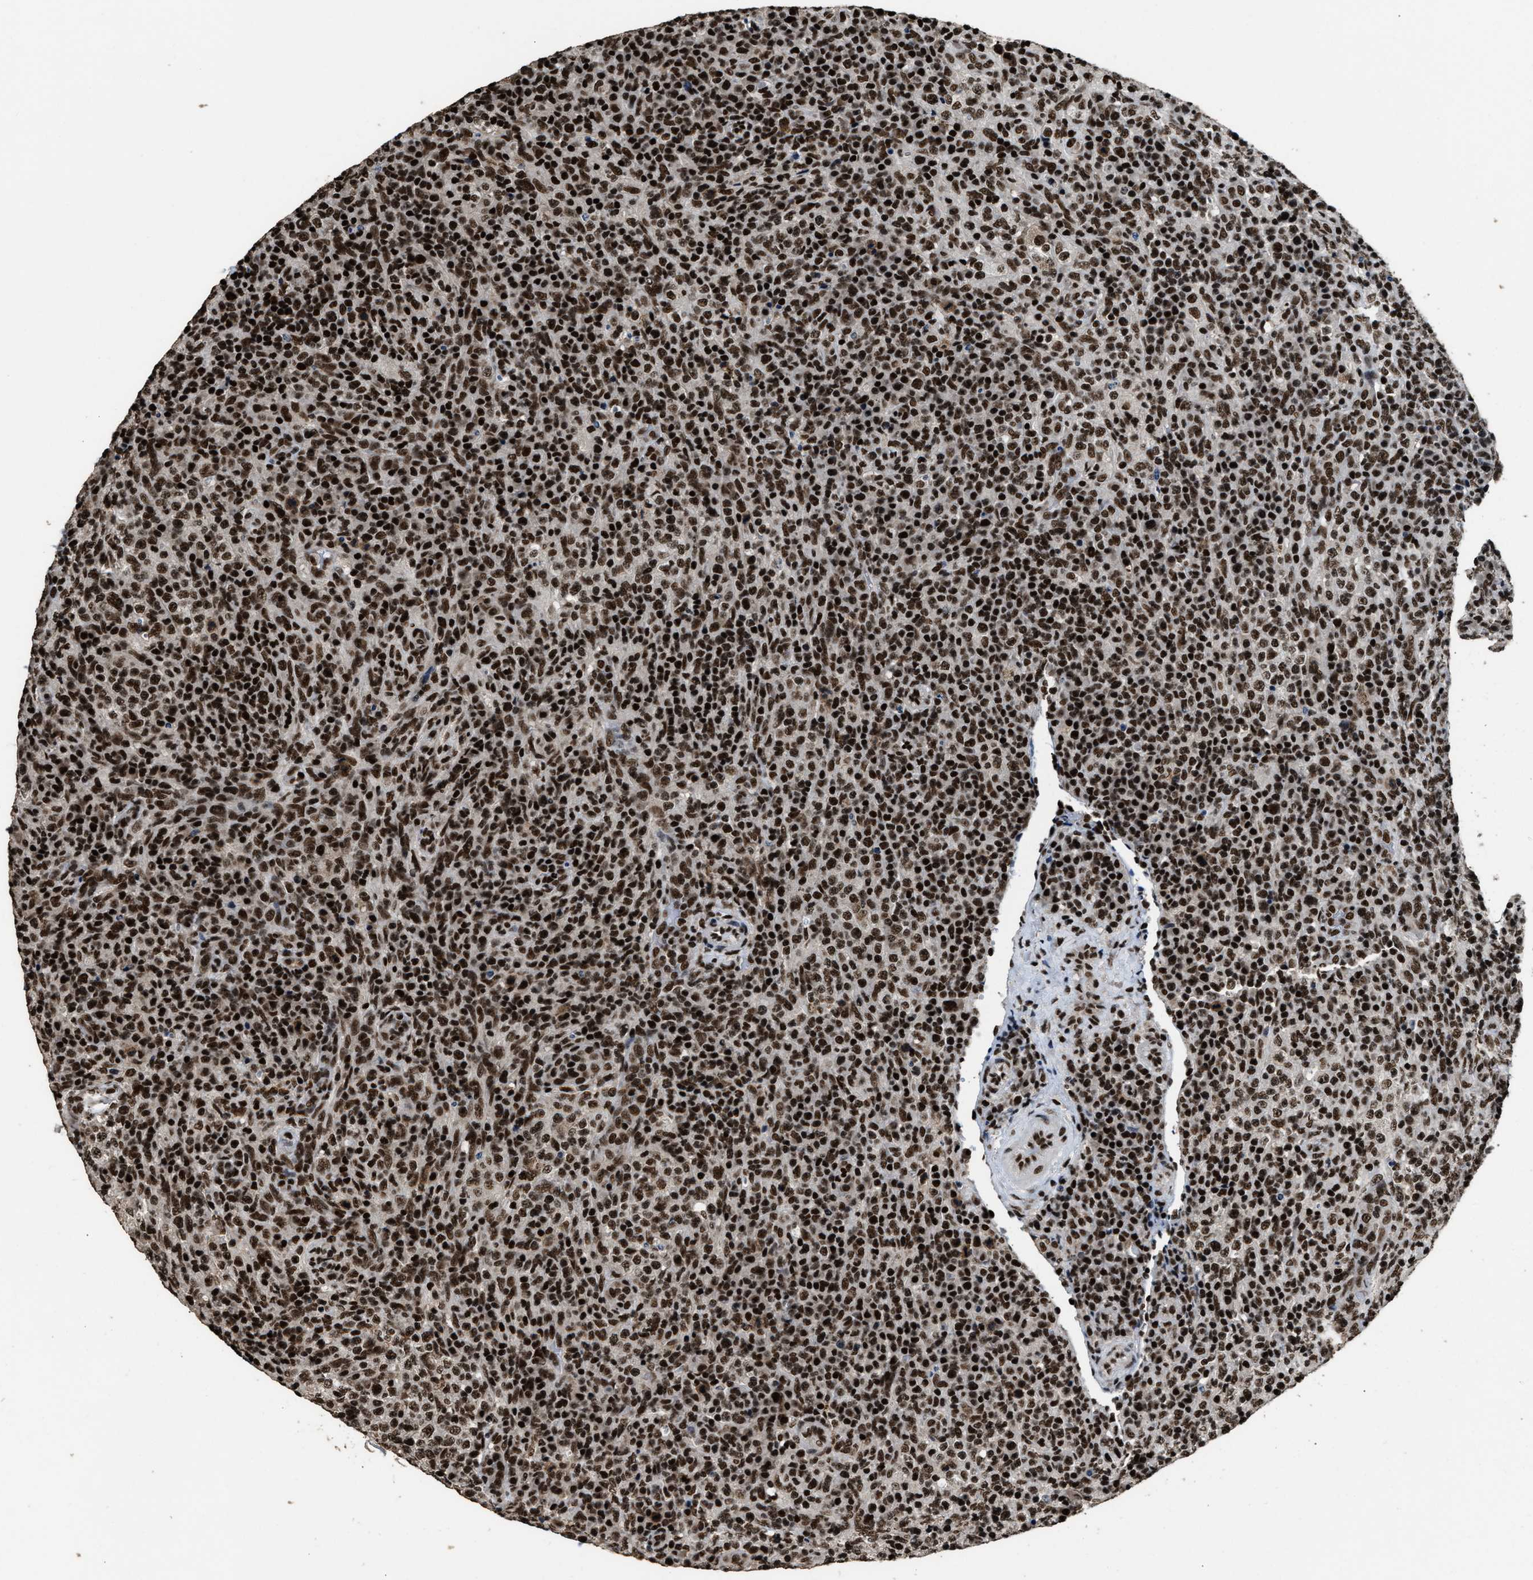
{"staining": {"intensity": "strong", "quantity": ">75%", "location": "nuclear"}, "tissue": "lymphoma", "cell_type": "Tumor cells", "image_type": "cancer", "snomed": [{"axis": "morphology", "description": "Malignant lymphoma, non-Hodgkin's type, High grade"}, {"axis": "topography", "description": "Lymph node"}], "caption": "The micrograph reveals a brown stain indicating the presence of a protein in the nuclear of tumor cells in high-grade malignant lymphoma, non-Hodgkin's type. (DAB (3,3'-diaminobenzidine) = brown stain, brightfield microscopy at high magnification).", "gene": "RAD21", "patient": {"sex": "female", "age": 76}}